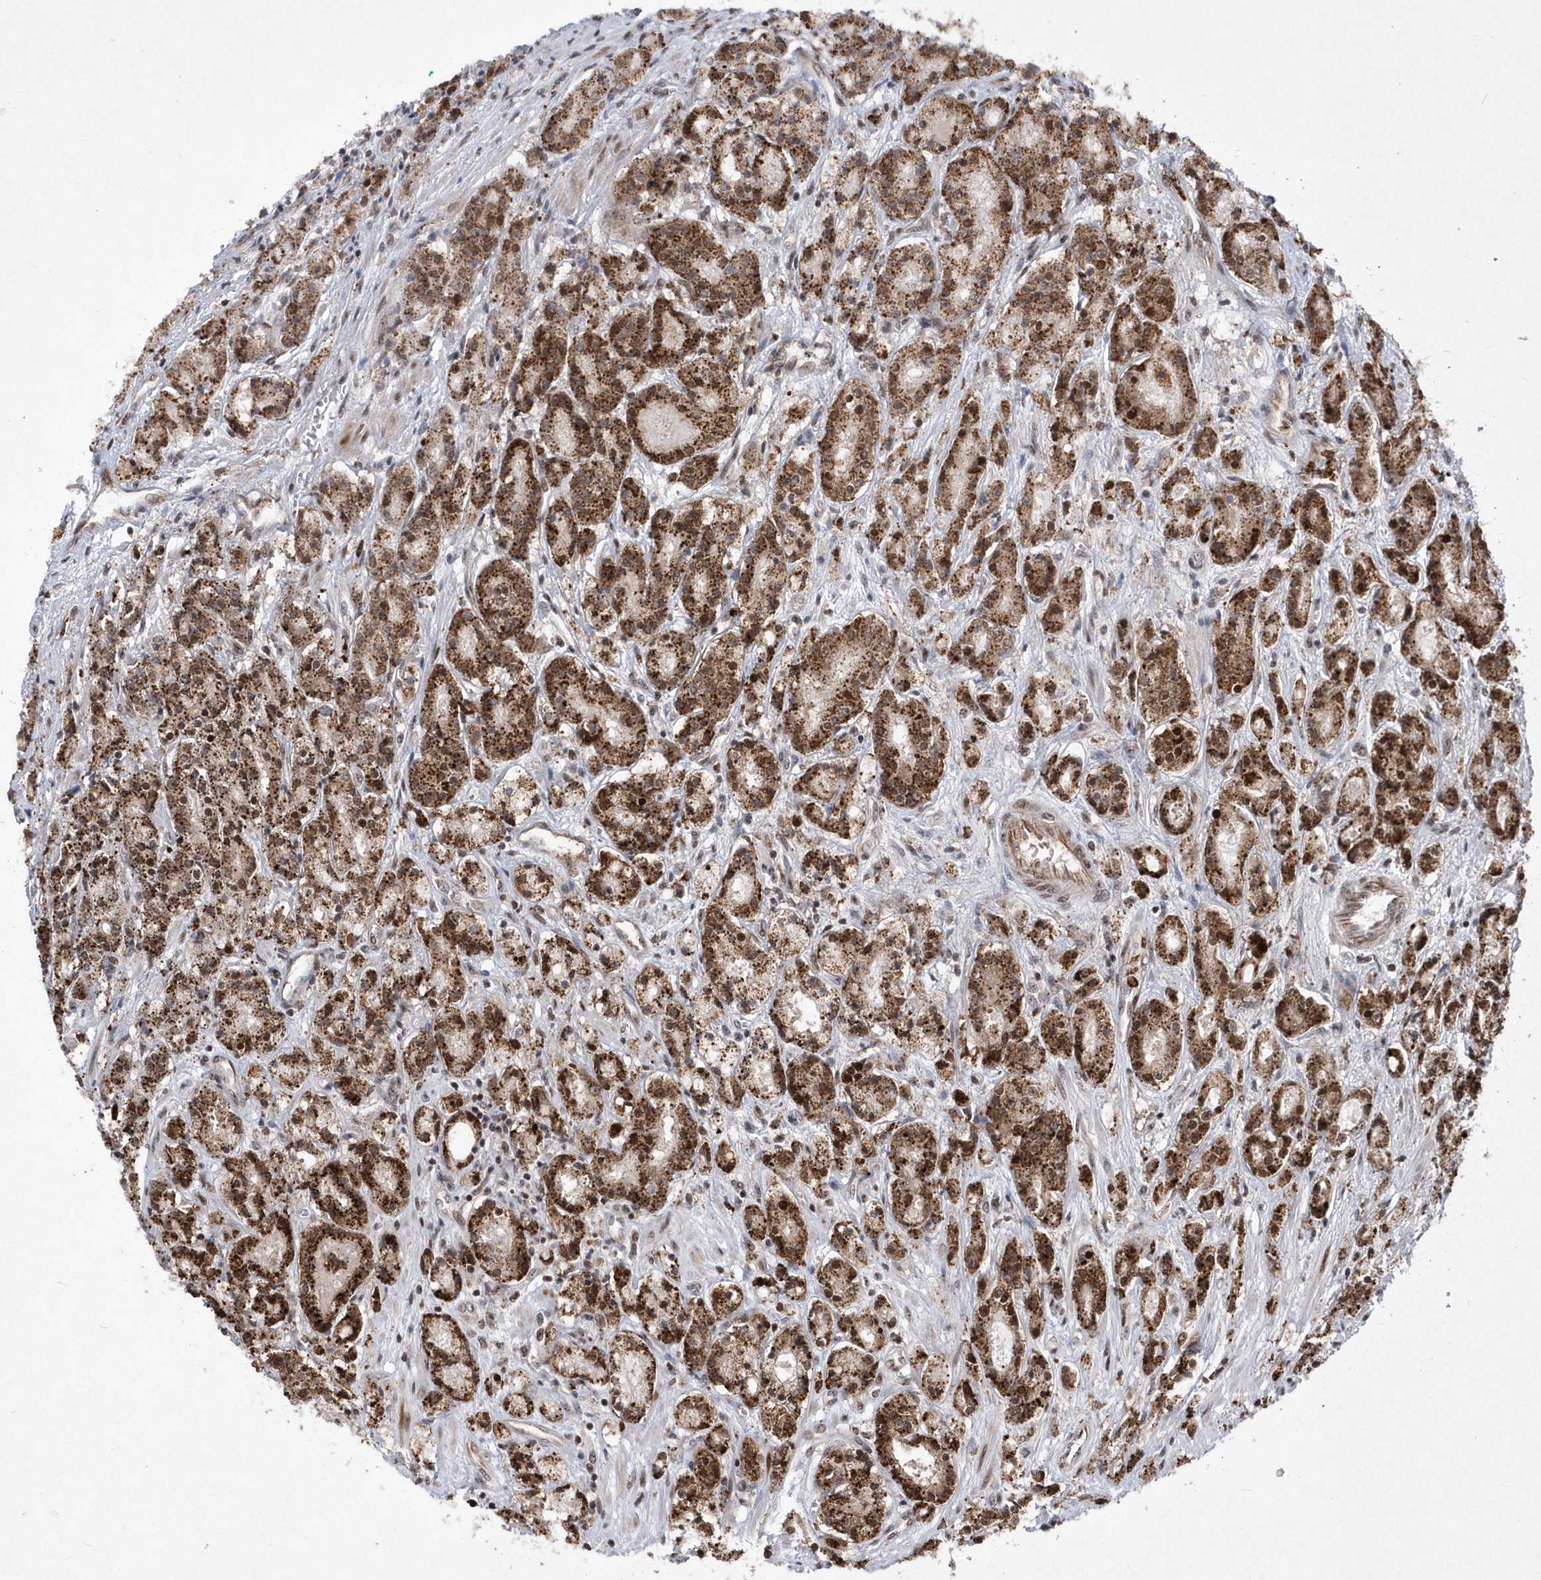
{"staining": {"intensity": "strong", "quantity": ">75%", "location": "cytoplasmic/membranous,nuclear"}, "tissue": "prostate cancer", "cell_type": "Tumor cells", "image_type": "cancer", "snomed": [{"axis": "morphology", "description": "Adenocarcinoma, High grade"}, {"axis": "topography", "description": "Prostate"}], "caption": "High-power microscopy captured an immunohistochemistry (IHC) photomicrograph of prostate high-grade adenocarcinoma, revealing strong cytoplasmic/membranous and nuclear positivity in approximately >75% of tumor cells.", "gene": "SOWAHB", "patient": {"sex": "male", "age": 60}}